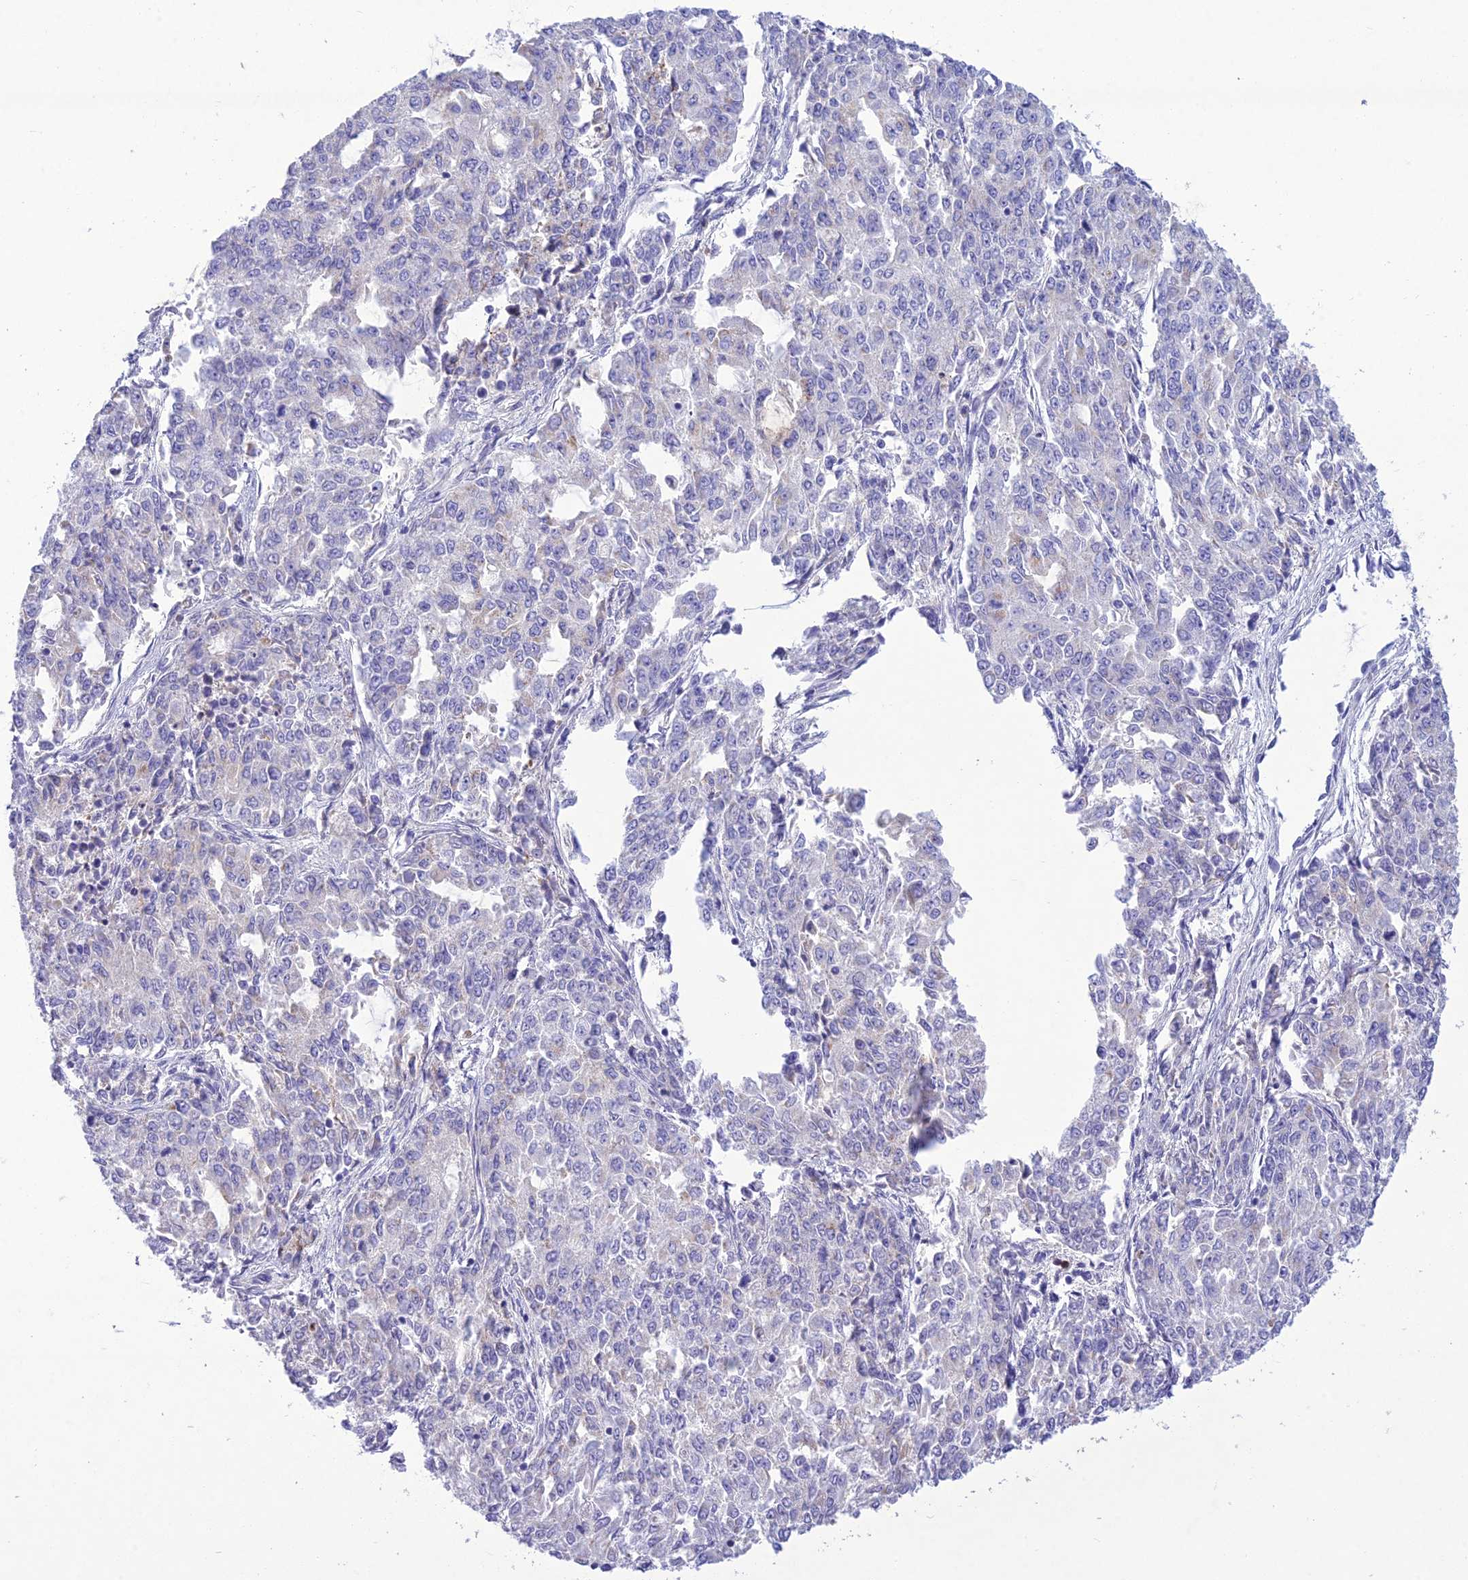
{"staining": {"intensity": "negative", "quantity": "none", "location": "none"}, "tissue": "endometrial cancer", "cell_type": "Tumor cells", "image_type": "cancer", "snomed": [{"axis": "morphology", "description": "Adenocarcinoma, NOS"}, {"axis": "topography", "description": "Endometrium"}], "caption": "DAB (3,3'-diaminobenzidine) immunohistochemical staining of endometrial cancer (adenocarcinoma) demonstrates no significant positivity in tumor cells. (DAB immunohistochemistry (IHC) visualized using brightfield microscopy, high magnification).", "gene": "SLC13A5", "patient": {"sex": "female", "age": 50}}